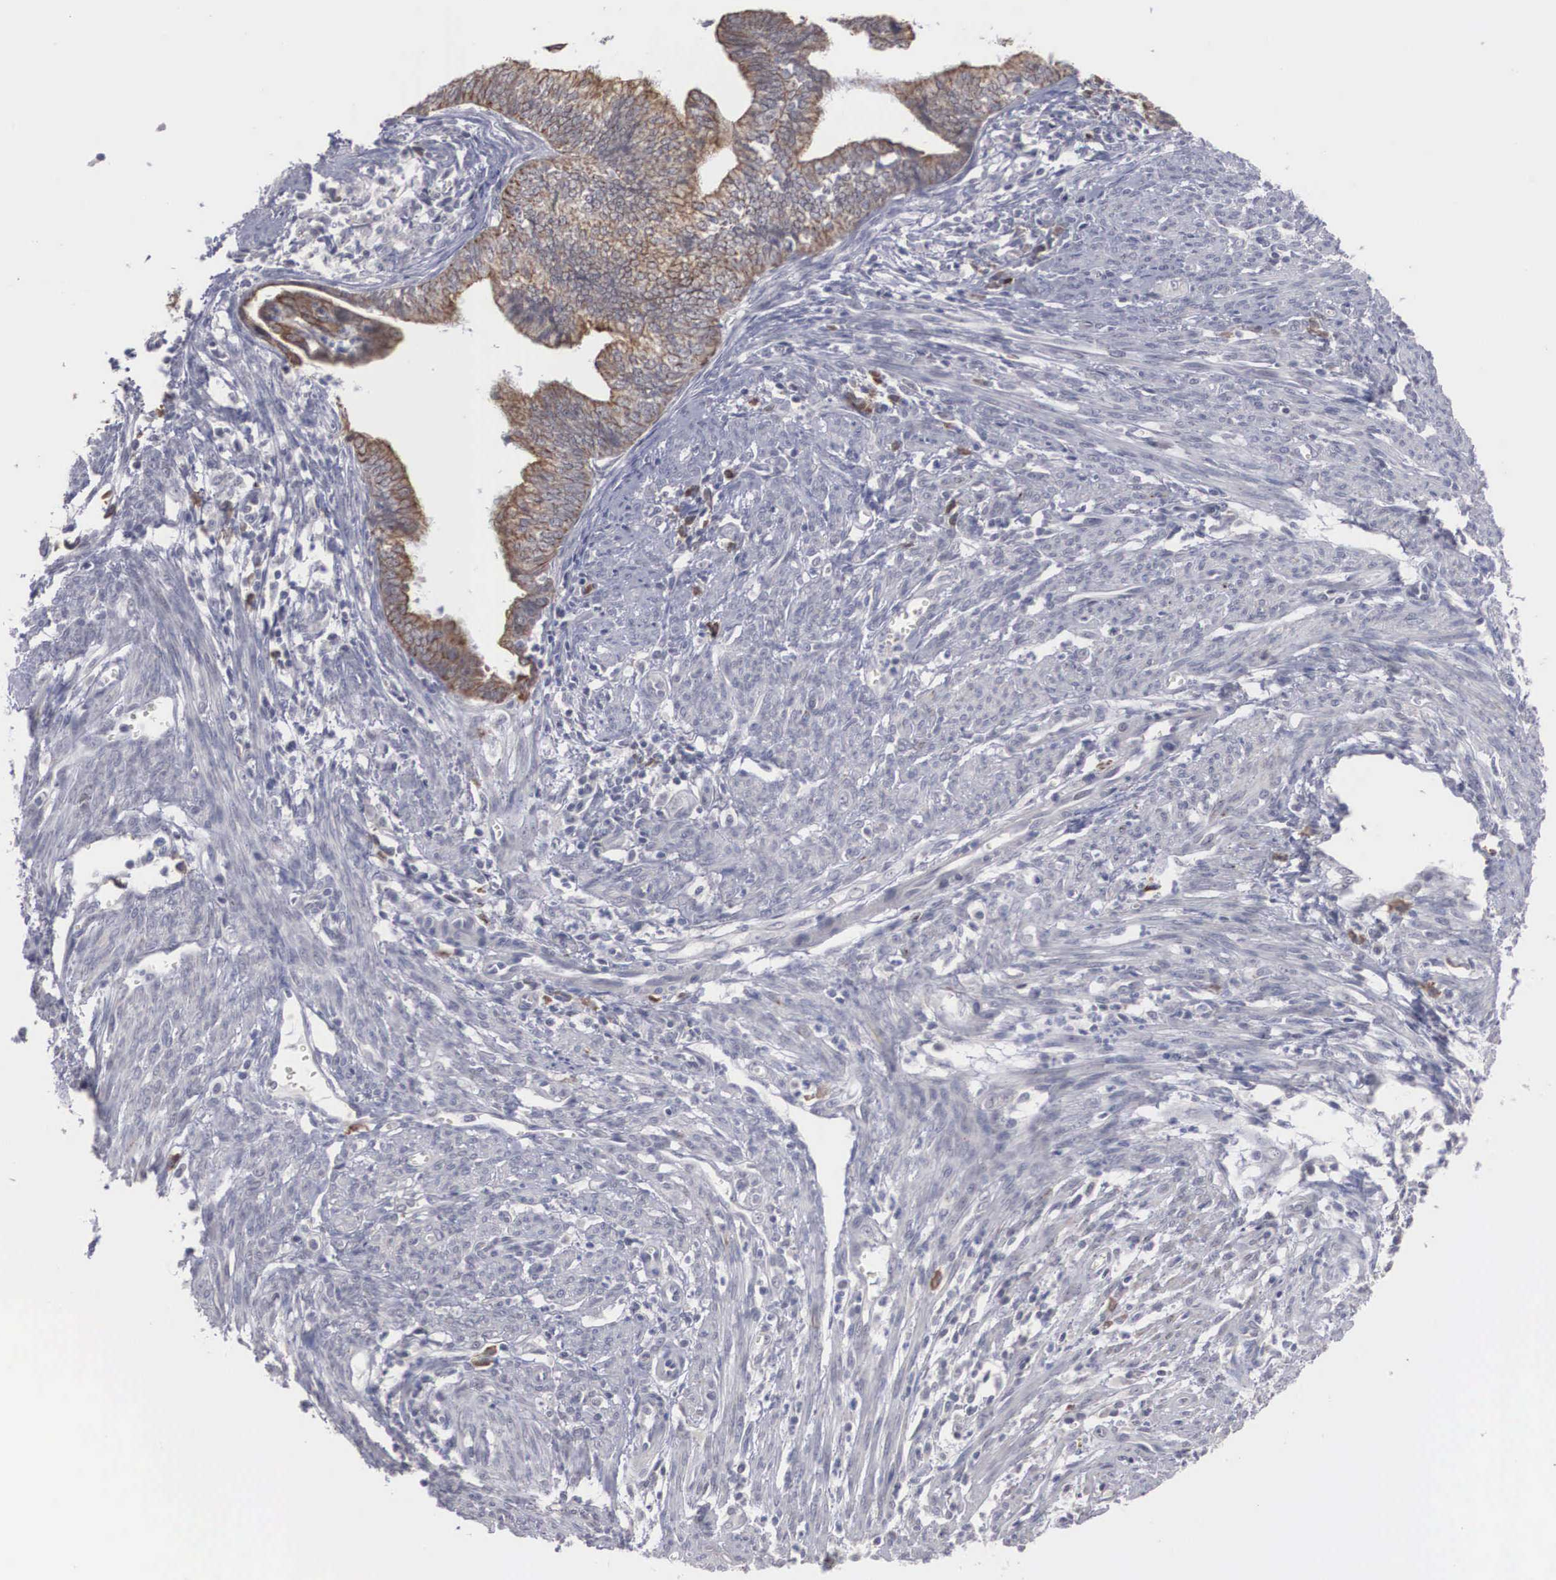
{"staining": {"intensity": "moderate", "quantity": "25%-75%", "location": "cytoplasmic/membranous"}, "tissue": "endometrial cancer", "cell_type": "Tumor cells", "image_type": "cancer", "snomed": [{"axis": "morphology", "description": "Adenocarcinoma, NOS"}, {"axis": "topography", "description": "Endometrium"}], "caption": "Endometrial cancer stained with a brown dye reveals moderate cytoplasmic/membranous positive expression in approximately 25%-75% of tumor cells.", "gene": "WDR89", "patient": {"sex": "female", "age": 66}}